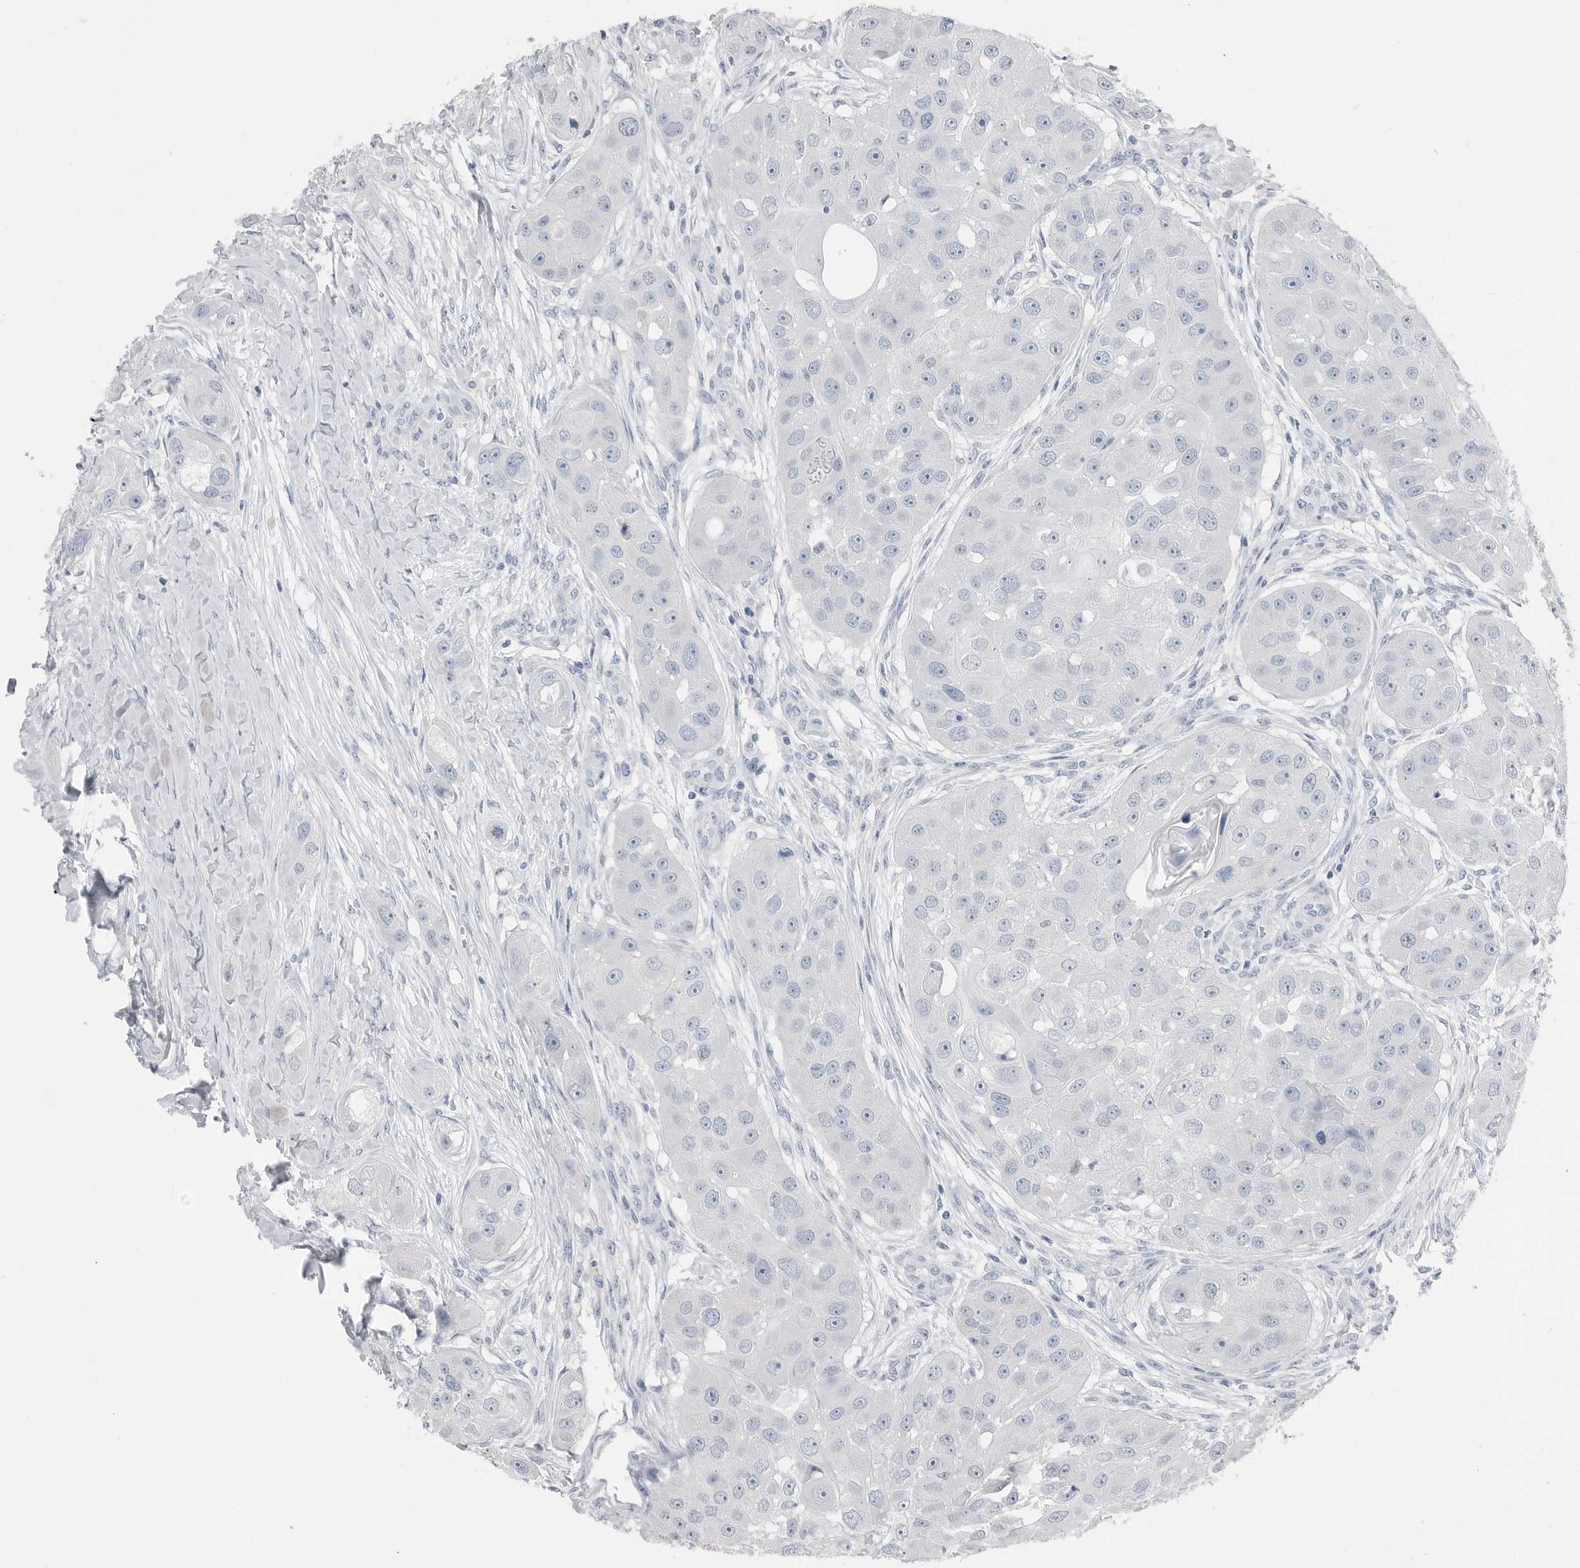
{"staining": {"intensity": "negative", "quantity": "none", "location": "none"}, "tissue": "head and neck cancer", "cell_type": "Tumor cells", "image_type": "cancer", "snomed": [{"axis": "morphology", "description": "Normal tissue, NOS"}, {"axis": "morphology", "description": "Squamous cell carcinoma, NOS"}, {"axis": "topography", "description": "Skeletal muscle"}, {"axis": "topography", "description": "Head-Neck"}], "caption": "High magnification brightfield microscopy of head and neck squamous cell carcinoma stained with DAB (3,3'-diaminobenzidine) (brown) and counterstained with hematoxylin (blue): tumor cells show no significant expression.", "gene": "ABHD12", "patient": {"sex": "male", "age": 51}}